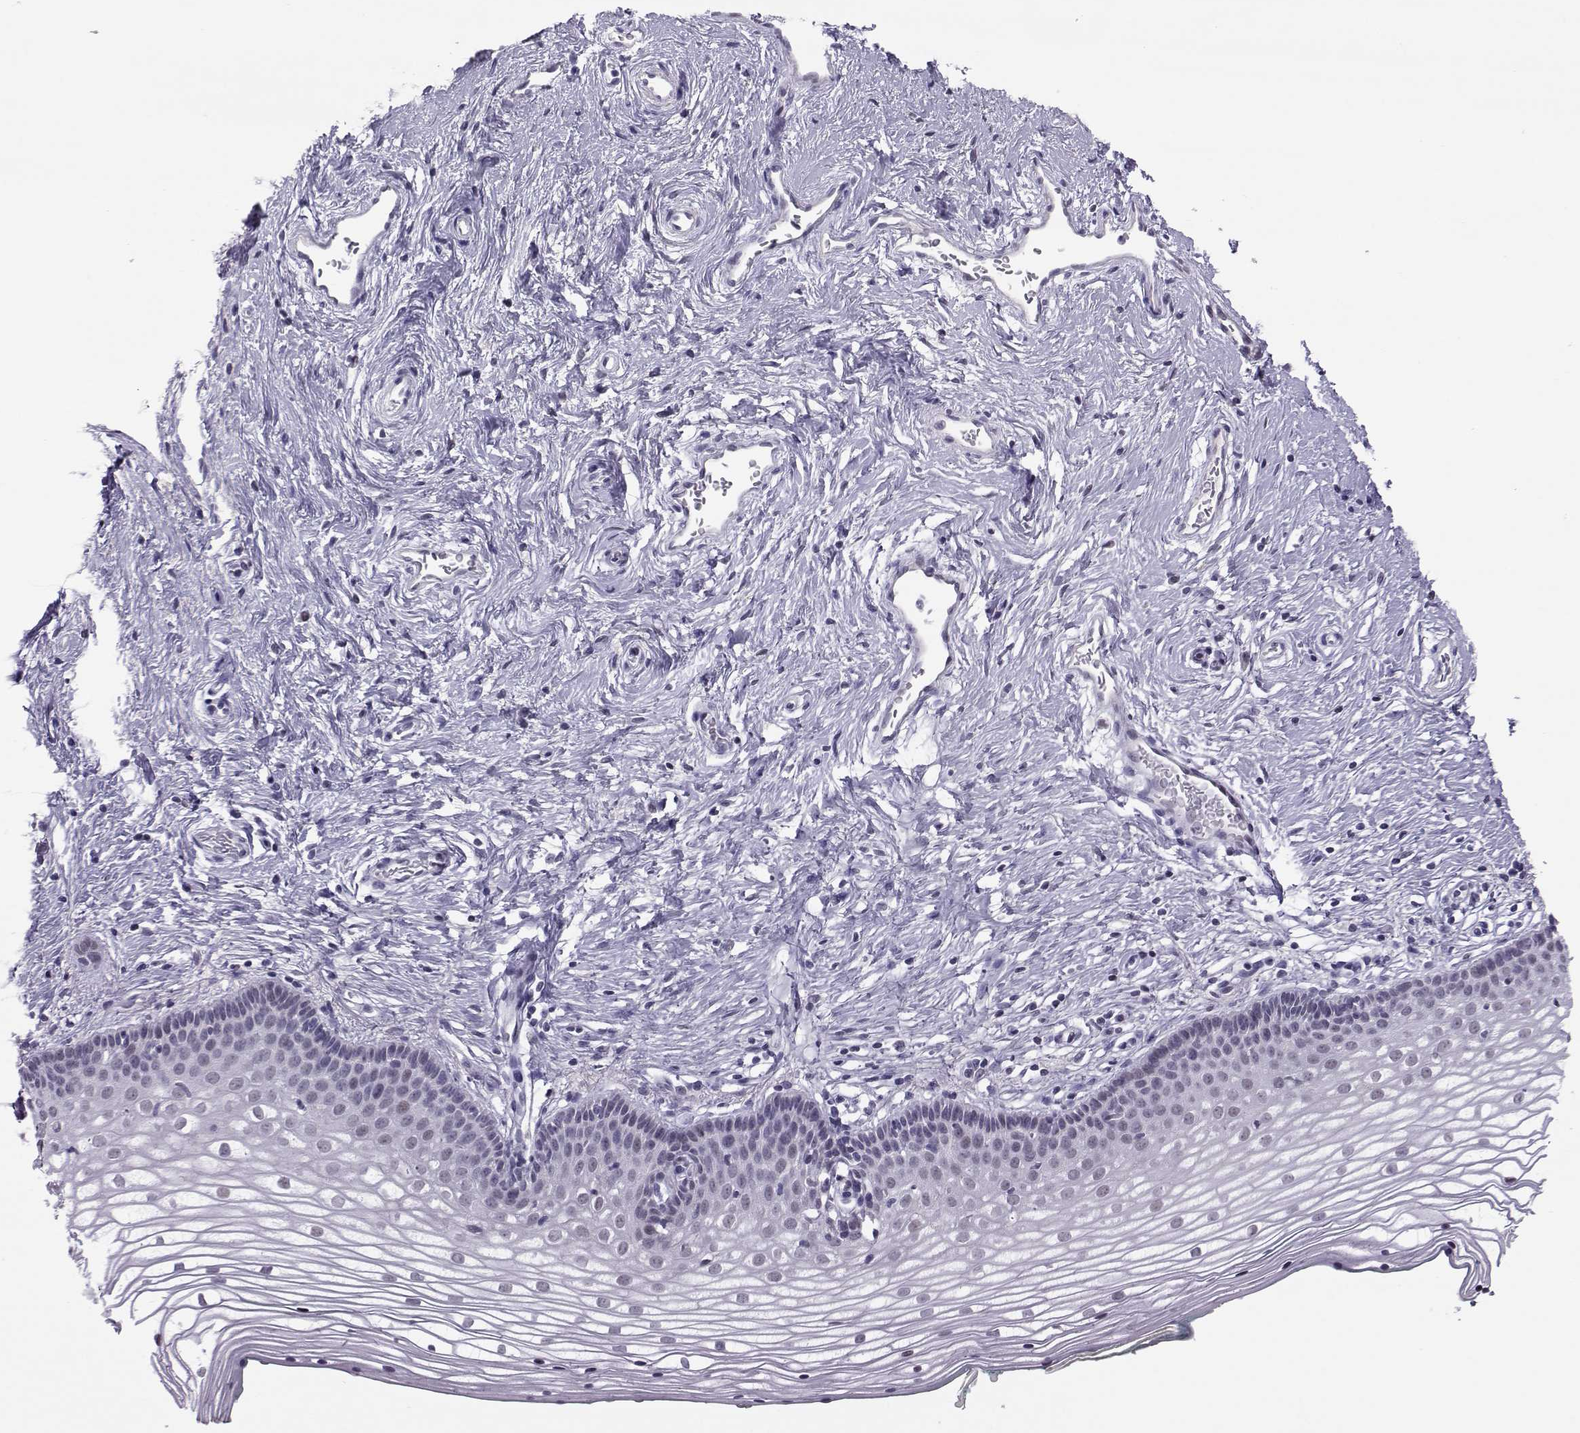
{"staining": {"intensity": "negative", "quantity": "none", "location": "none"}, "tissue": "vagina", "cell_type": "Squamous epithelial cells", "image_type": "normal", "snomed": [{"axis": "morphology", "description": "Normal tissue, NOS"}, {"axis": "topography", "description": "Vagina"}], "caption": "IHC of normal human vagina exhibits no positivity in squamous epithelial cells.", "gene": "DNAAF1", "patient": {"sex": "female", "age": 36}}